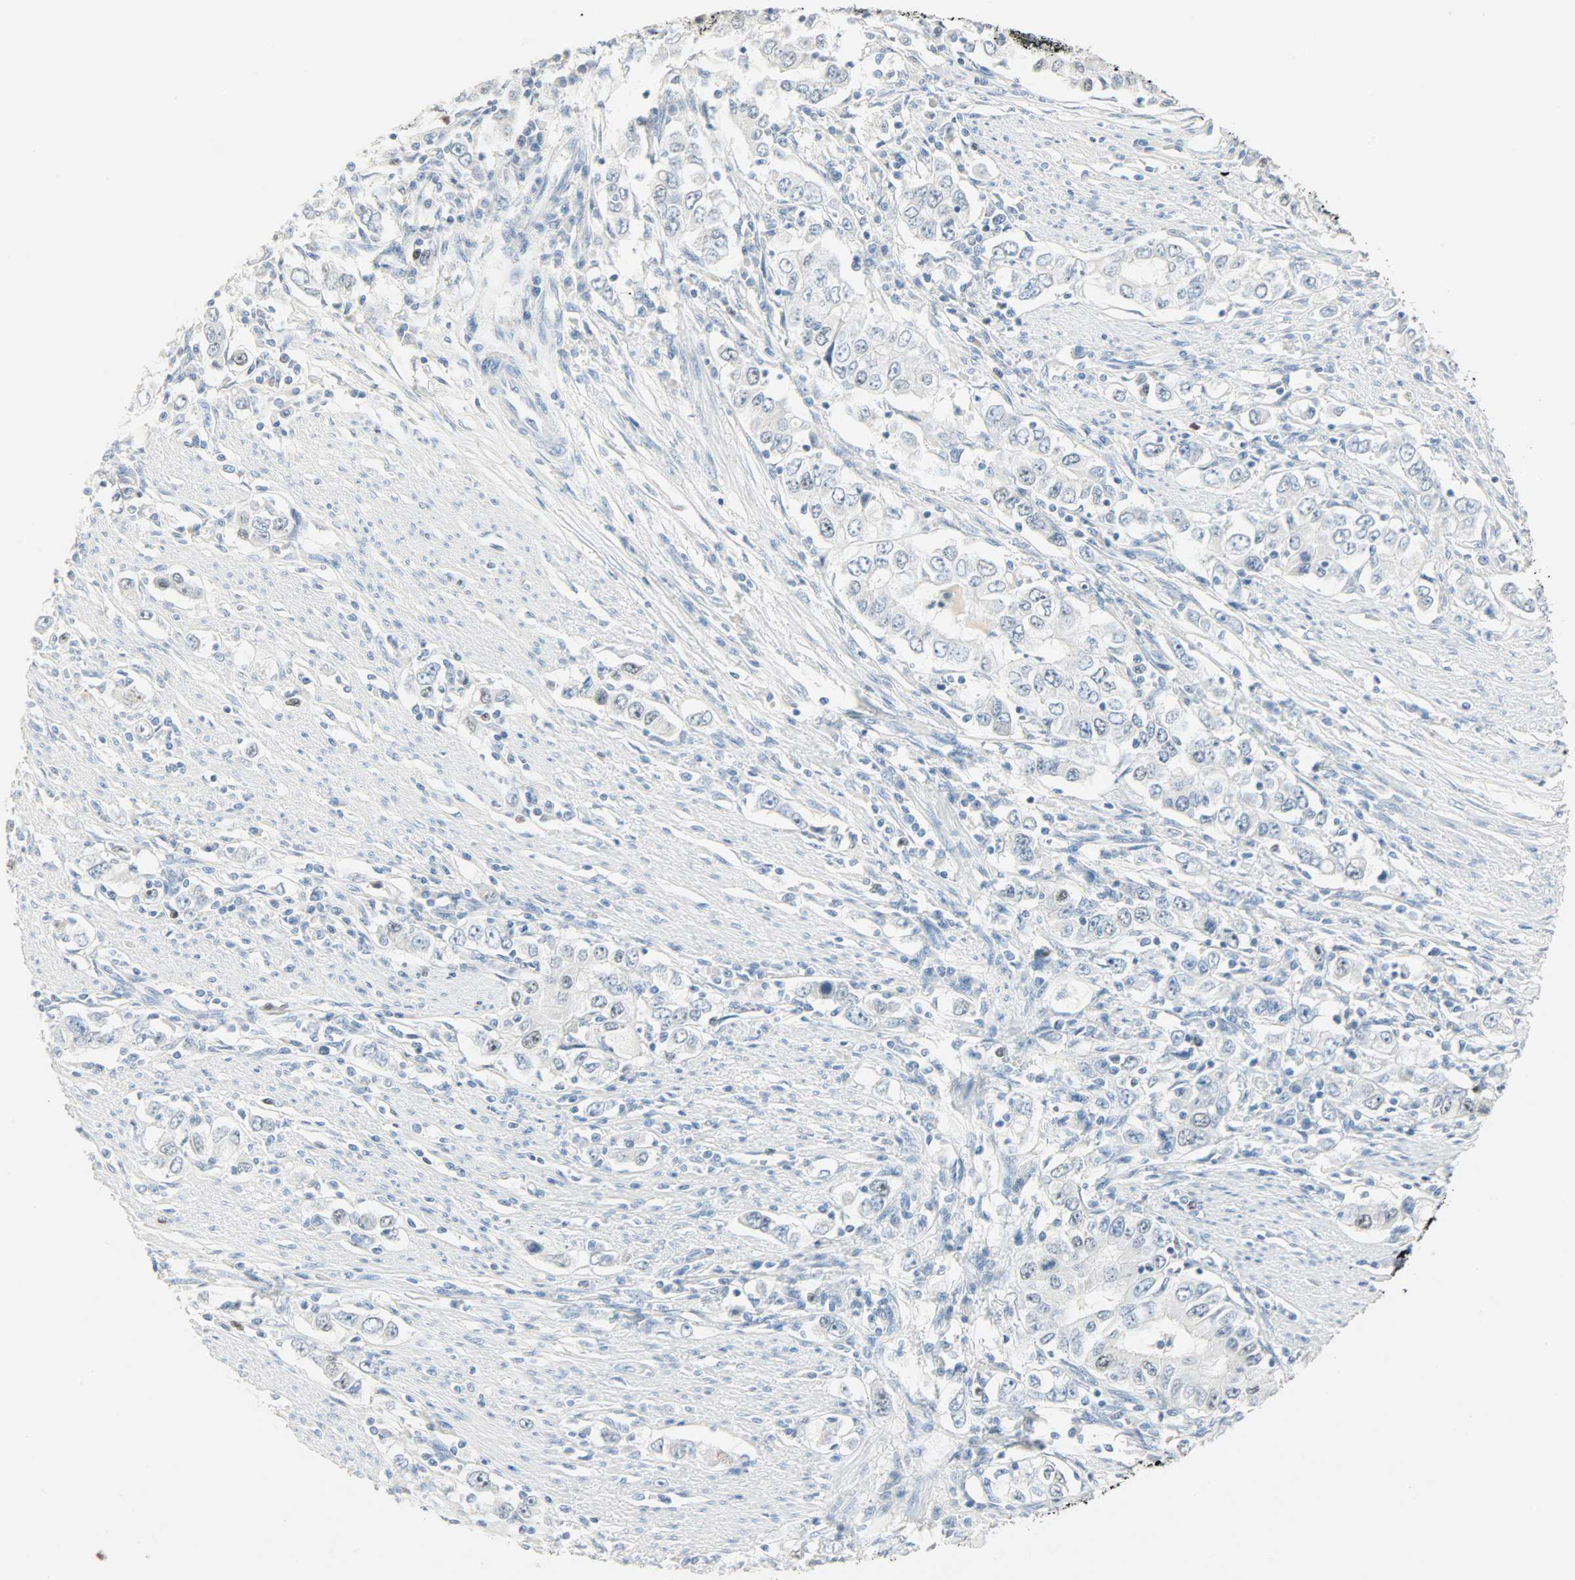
{"staining": {"intensity": "weak", "quantity": "<25%", "location": "nuclear"}, "tissue": "stomach cancer", "cell_type": "Tumor cells", "image_type": "cancer", "snomed": [{"axis": "morphology", "description": "Adenocarcinoma, NOS"}, {"axis": "topography", "description": "Stomach, lower"}], "caption": "Immunohistochemistry of human stomach adenocarcinoma displays no positivity in tumor cells.", "gene": "HELLS", "patient": {"sex": "female", "age": 72}}